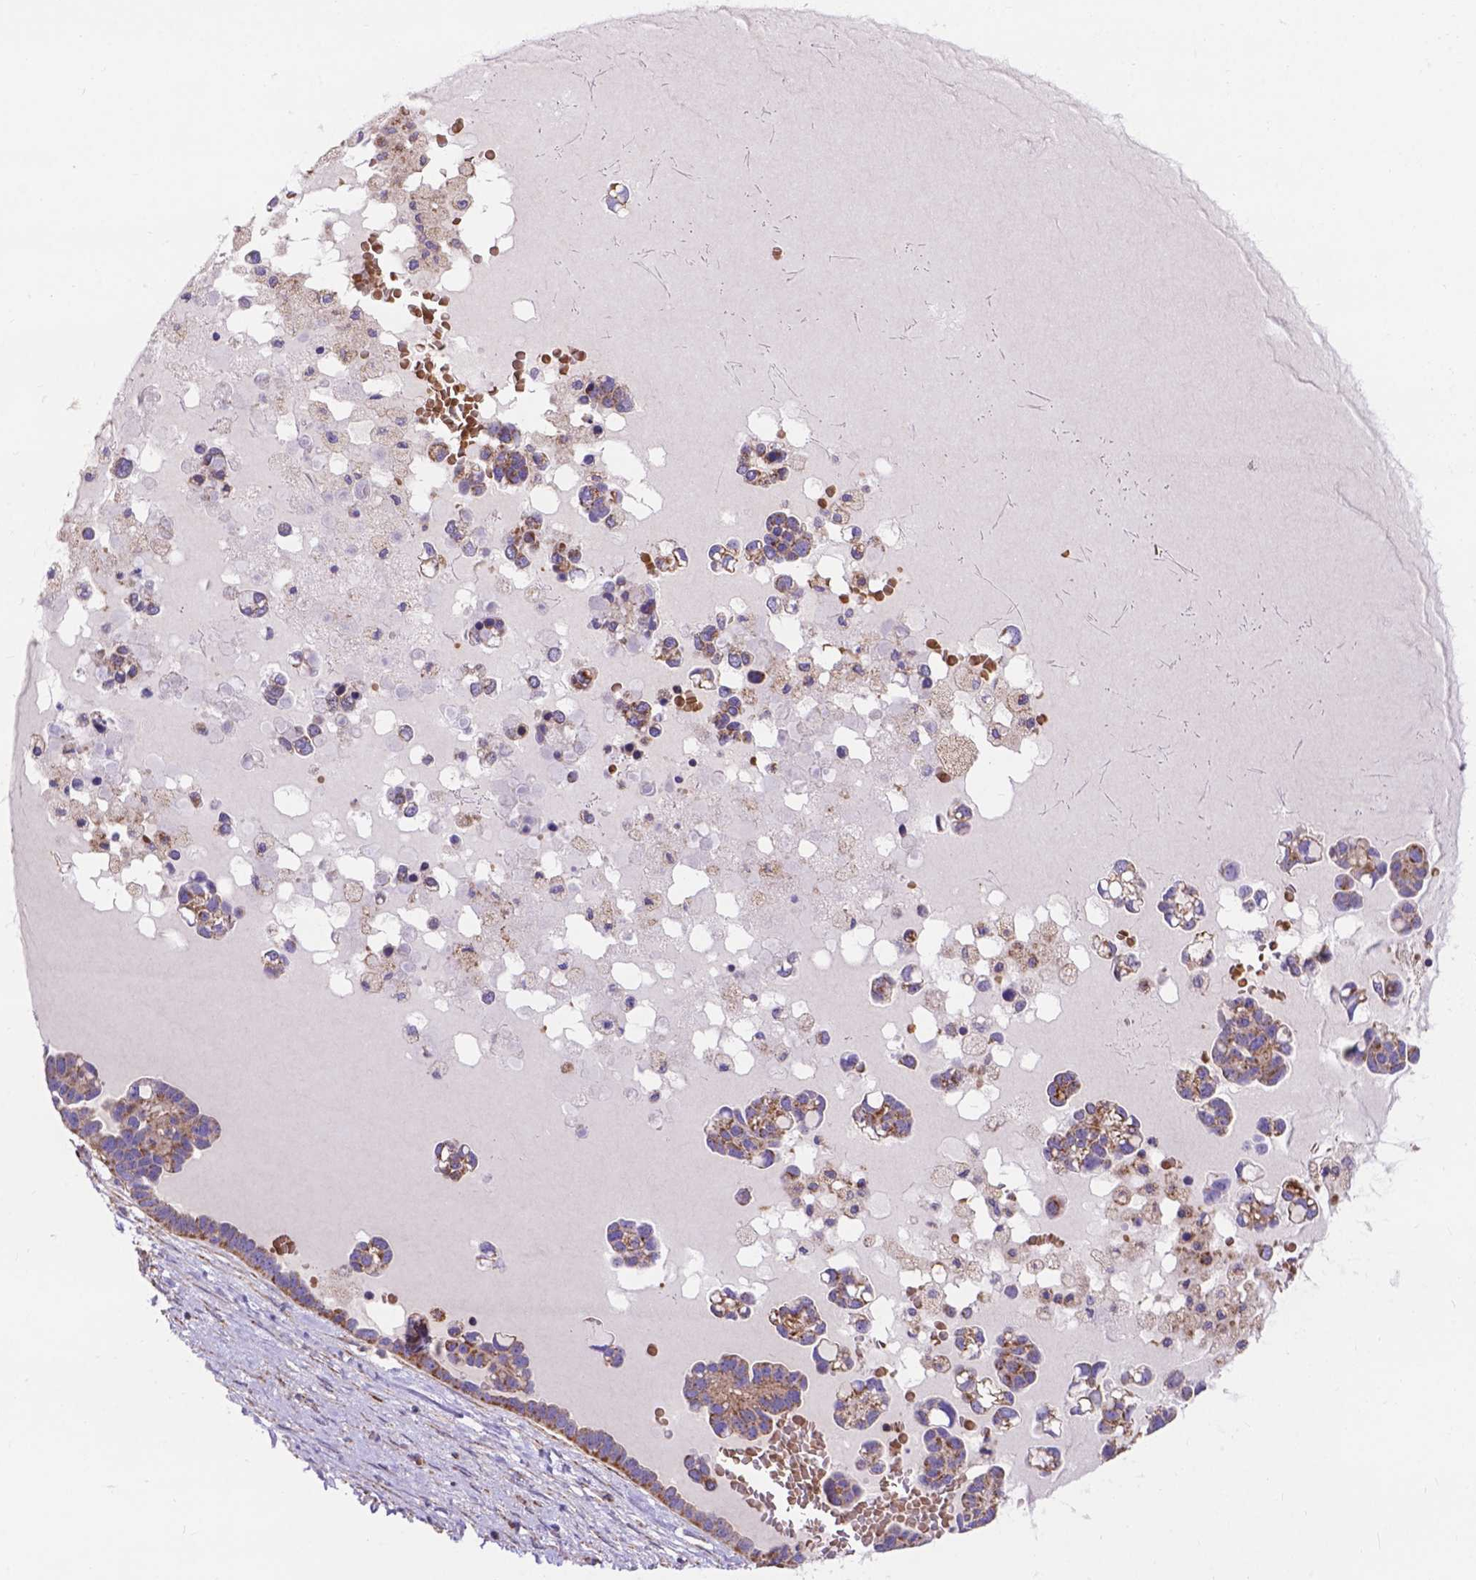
{"staining": {"intensity": "moderate", "quantity": "25%-75%", "location": "cytoplasmic/membranous"}, "tissue": "ovarian cancer", "cell_type": "Tumor cells", "image_type": "cancer", "snomed": [{"axis": "morphology", "description": "Cystadenocarcinoma, serous, NOS"}, {"axis": "topography", "description": "Ovary"}], "caption": "Tumor cells show medium levels of moderate cytoplasmic/membranous positivity in approximately 25%-75% of cells in ovarian cancer (serous cystadenocarcinoma).", "gene": "AK3", "patient": {"sex": "female", "age": 54}}